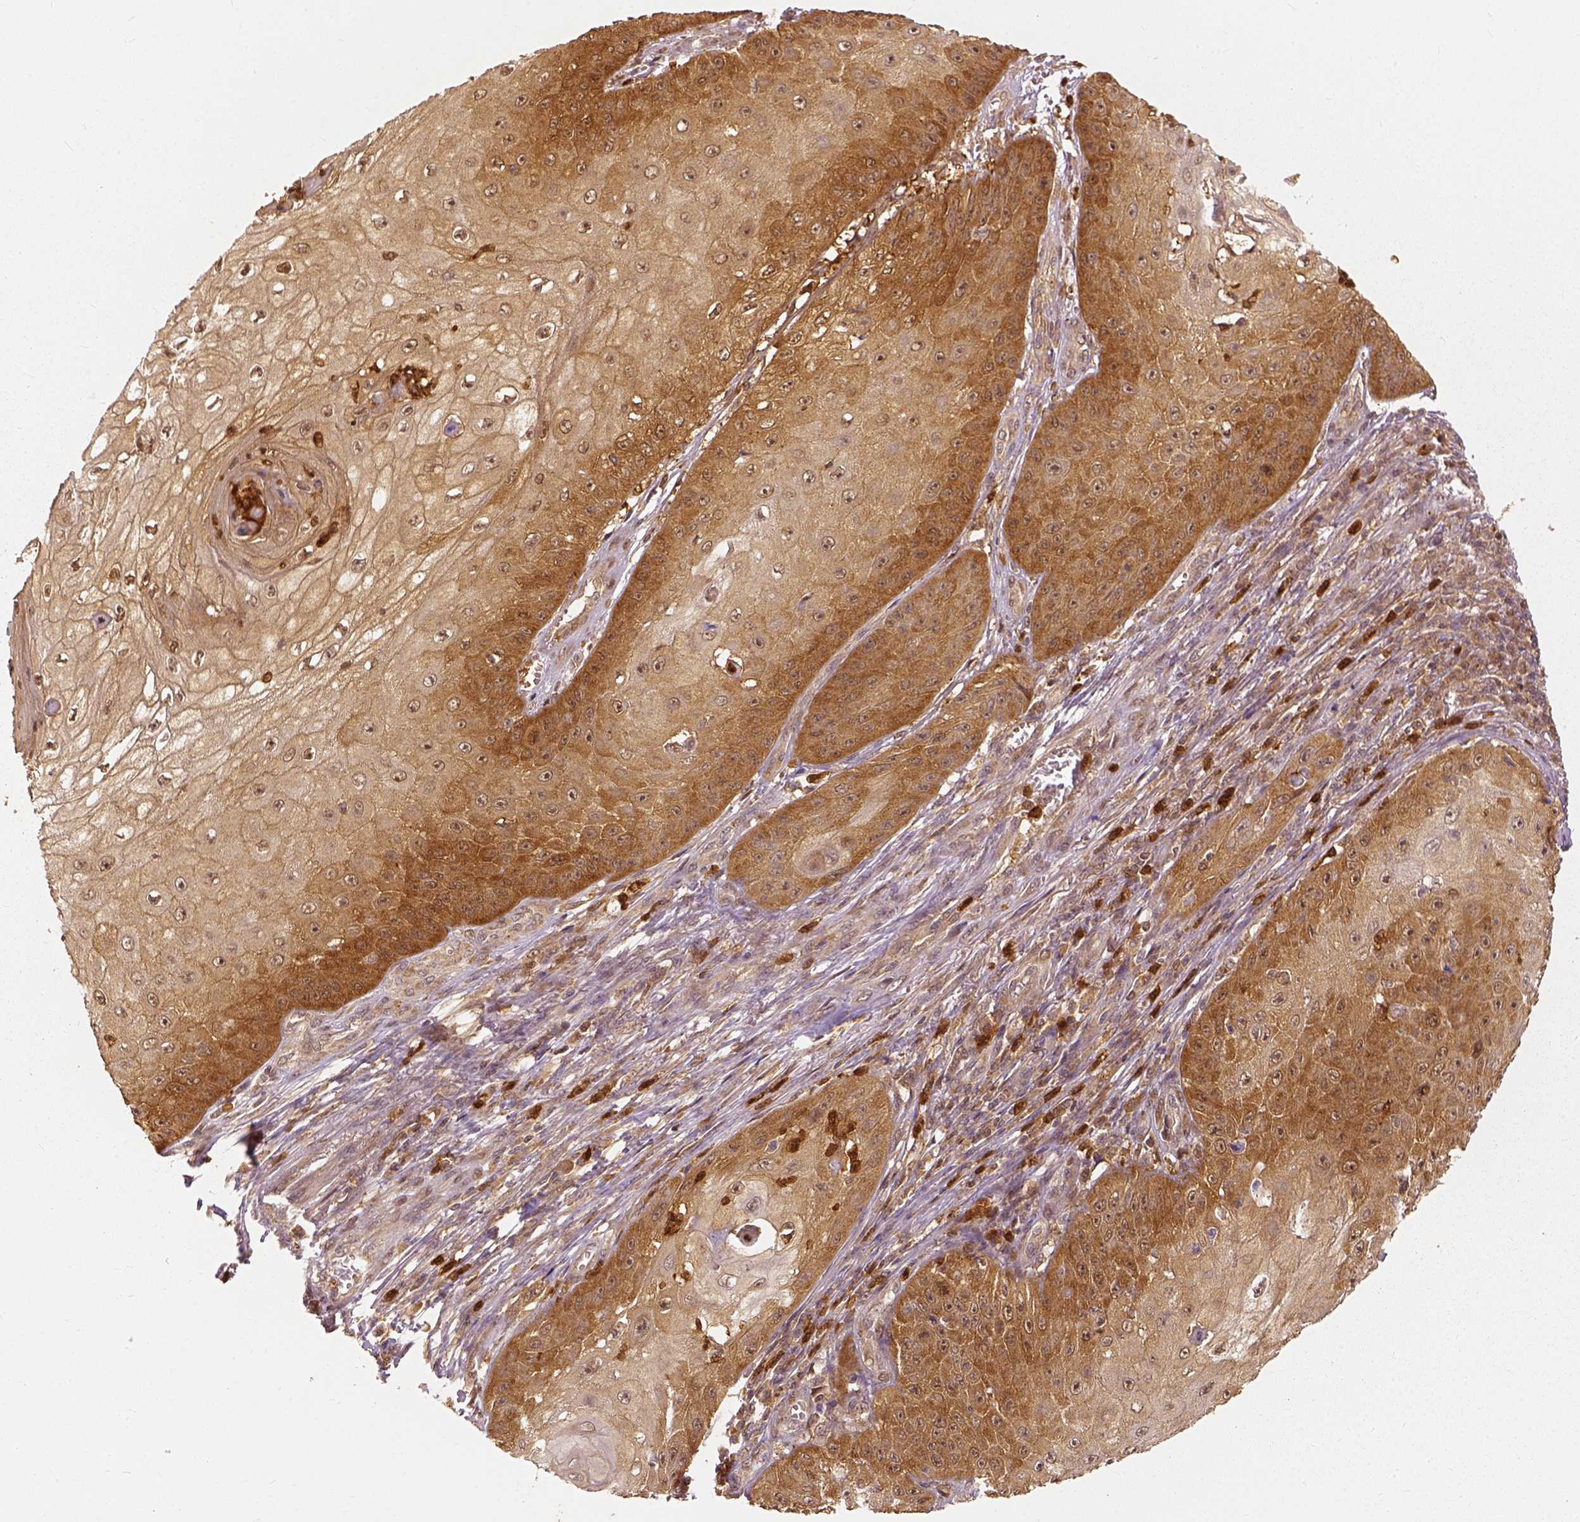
{"staining": {"intensity": "moderate", "quantity": ">75%", "location": "cytoplasmic/membranous"}, "tissue": "skin cancer", "cell_type": "Tumor cells", "image_type": "cancer", "snomed": [{"axis": "morphology", "description": "Squamous cell carcinoma, NOS"}, {"axis": "topography", "description": "Skin"}], "caption": "High-power microscopy captured an IHC photomicrograph of skin cancer, revealing moderate cytoplasmic/membranous staining in about >75% of tumor cells. (IHC, brightfield microscopy, high magnification).", "gene": "GPI", "patient": {"sex": "male", "age": 70}}